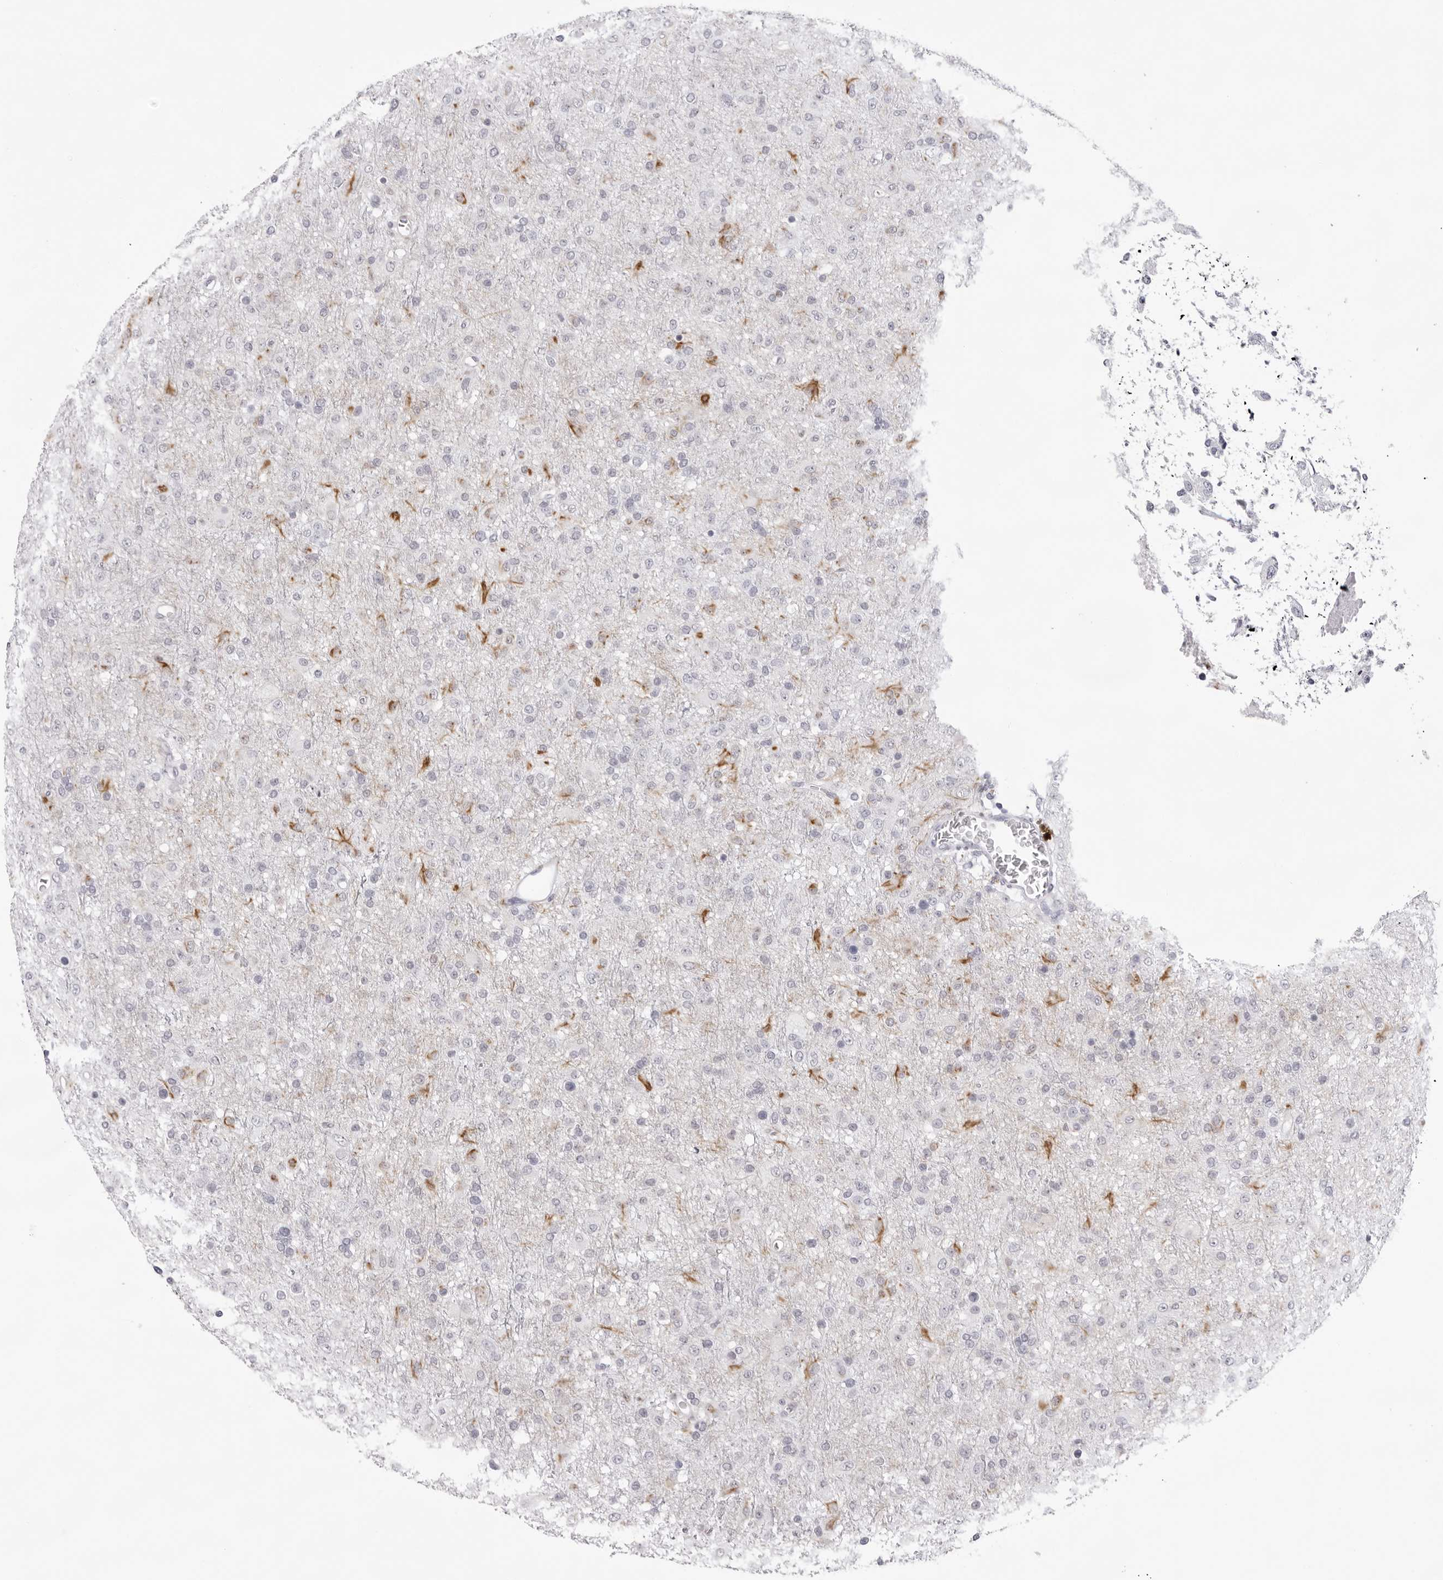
{"staining": {"intensity": "negative", "quantity": "none", "location": "none"}, "tissue": "glioma", "cell_type": "Tumor cells", "image_type": "cancer", "snomed": [{"axis": "morphology", "description": "Glioma, malignant, Low grade"}, {"axis": "topography", "description": "Brain"}], "caption": "Image shows no significant protein staining in tumor cells of low-grade glioma (malignant).", "gene": "SPTA1", "patient": {"sex": "male", "age": 65}}